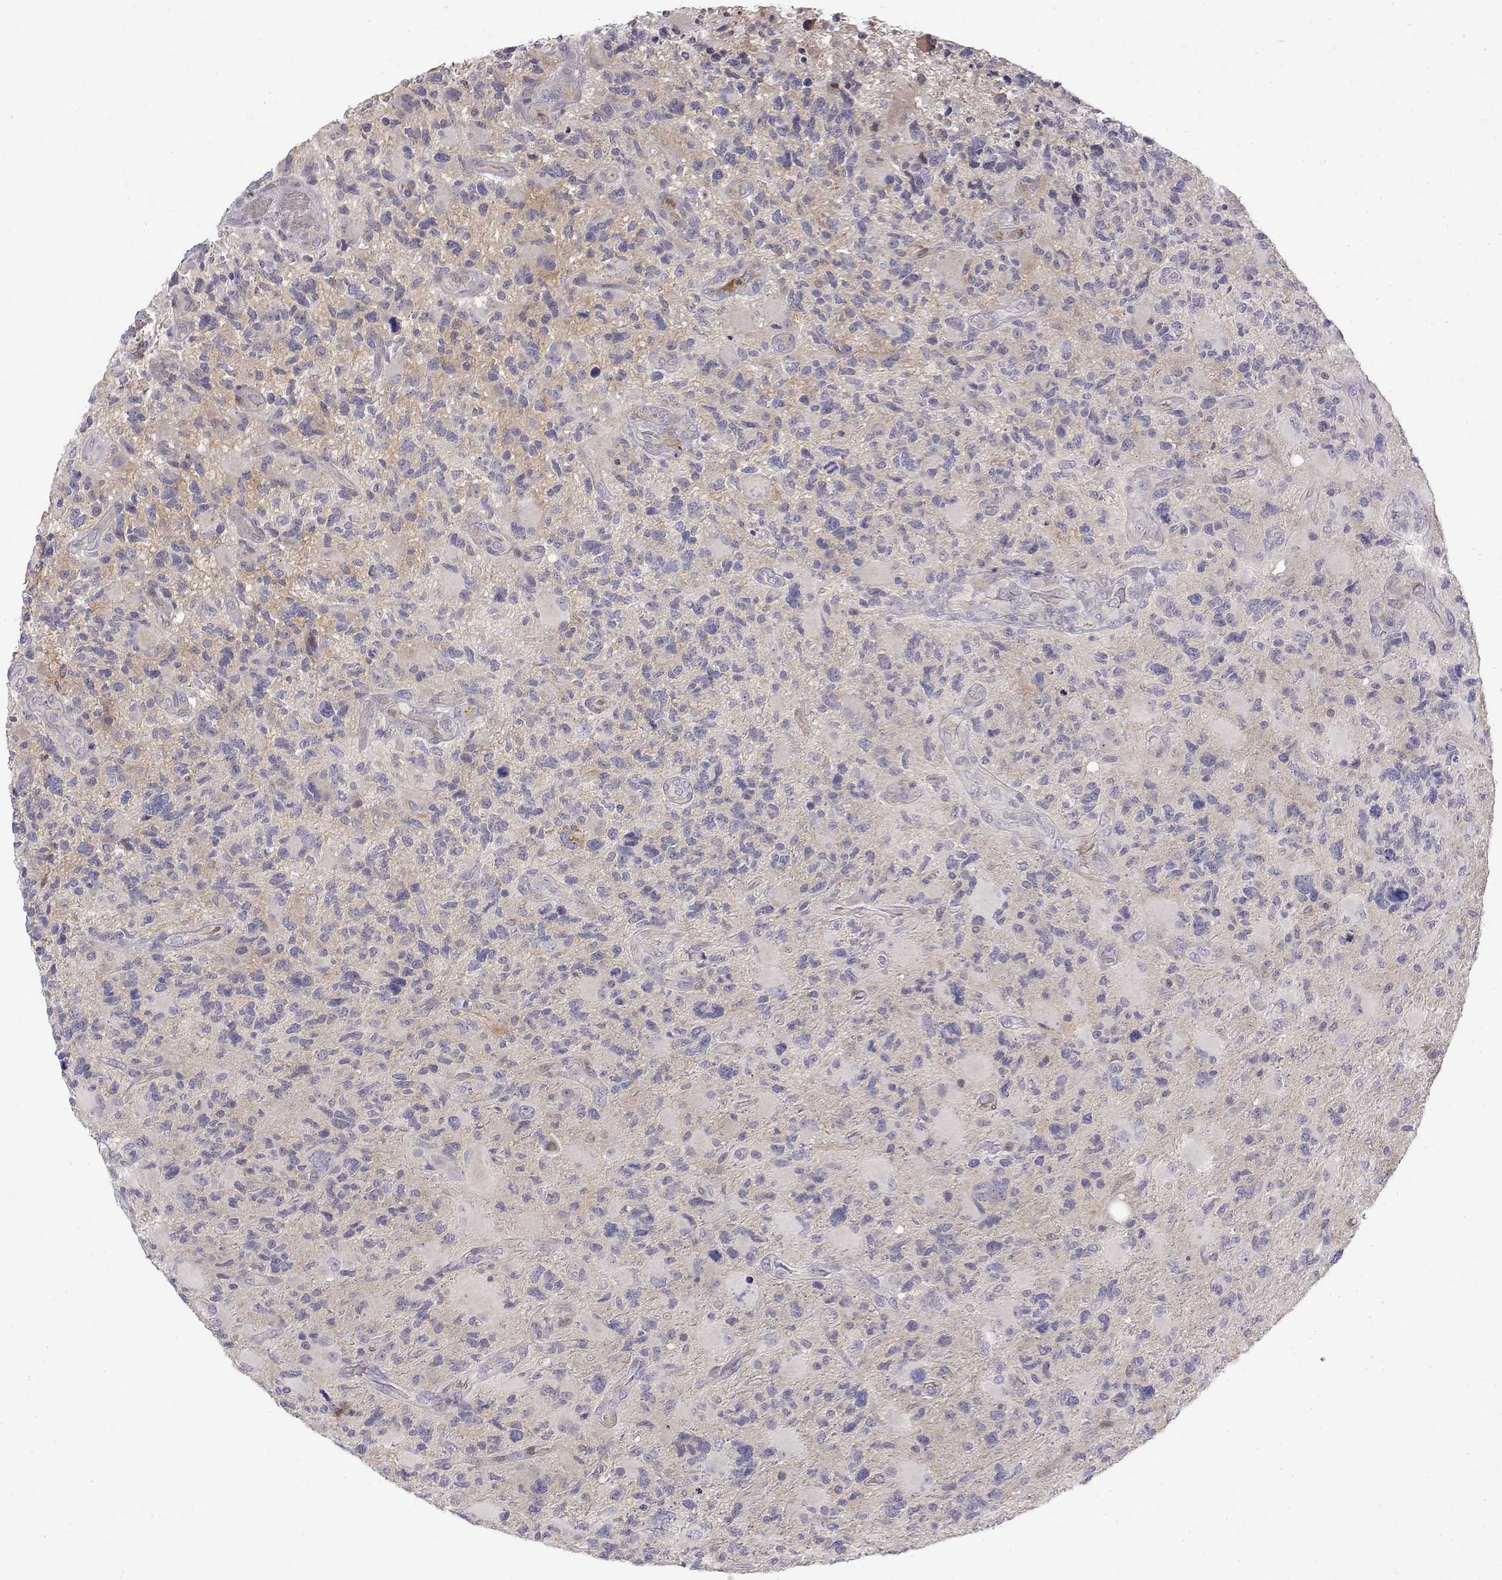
{"staining": {"intensity": "negative", "quantity": "none", "location": "none"}, "tissue": "glioma", "cell_type": "Tumor cells", "image_type": "cancer", "snomed": [{"axis": "morphology", "description": "Glioma, malignant, High grade"}, {"axis": "topography", "description": "Brain"}], "caption": "Histopathology image shows no significant protein staining in tumor cells of glioma.", "gene": "IGFBP4", "patient": {"sex": "female", "age": 71}}